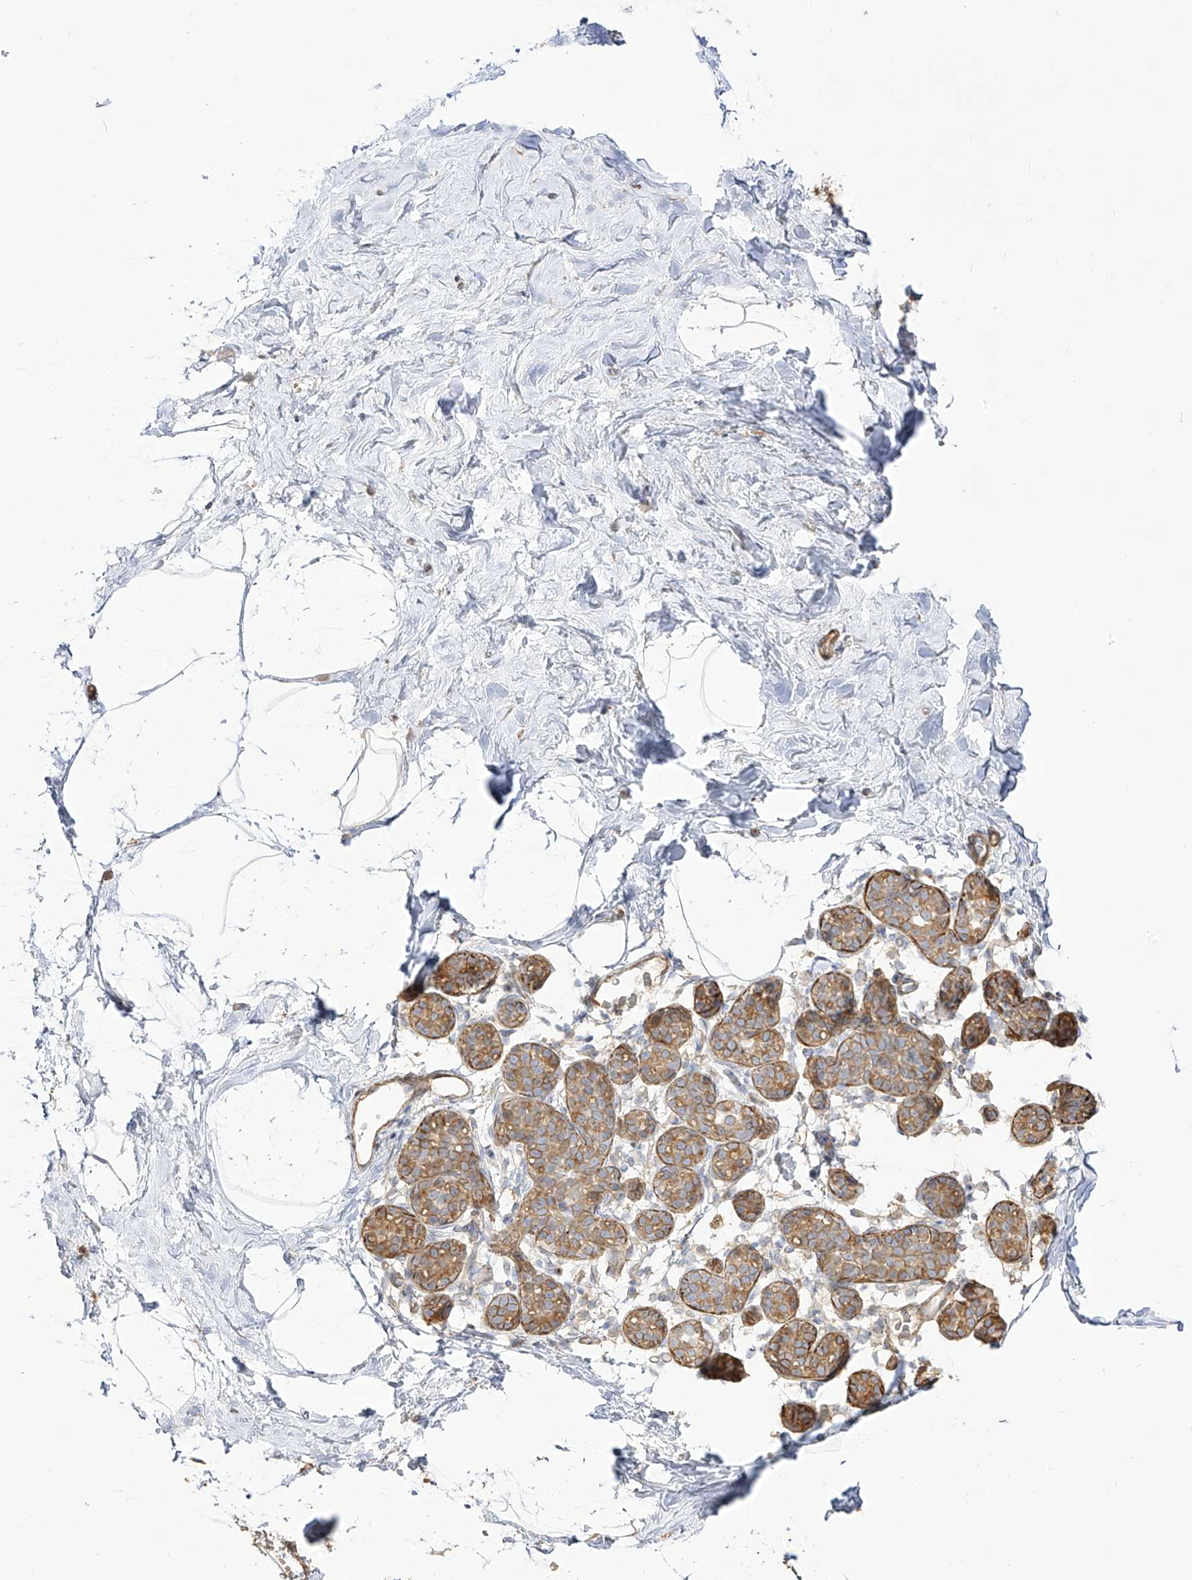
{"staining": {"intensity": "negative", "quantity": "none", "location": "none"}, "tissue": "breast", "cell_type": "Adipocytes", "image_type": "normal", "snomed": [{"axis": "morphology", "description": "Normal tissue, NOS"}, {"axis": "topography", "description": "Breast"}], "caption": "The histopathology image displays no significant expression in adipocytes of breast.", "gene": "ZGRF1", "patient": {"sex": "female", "age": 62}}